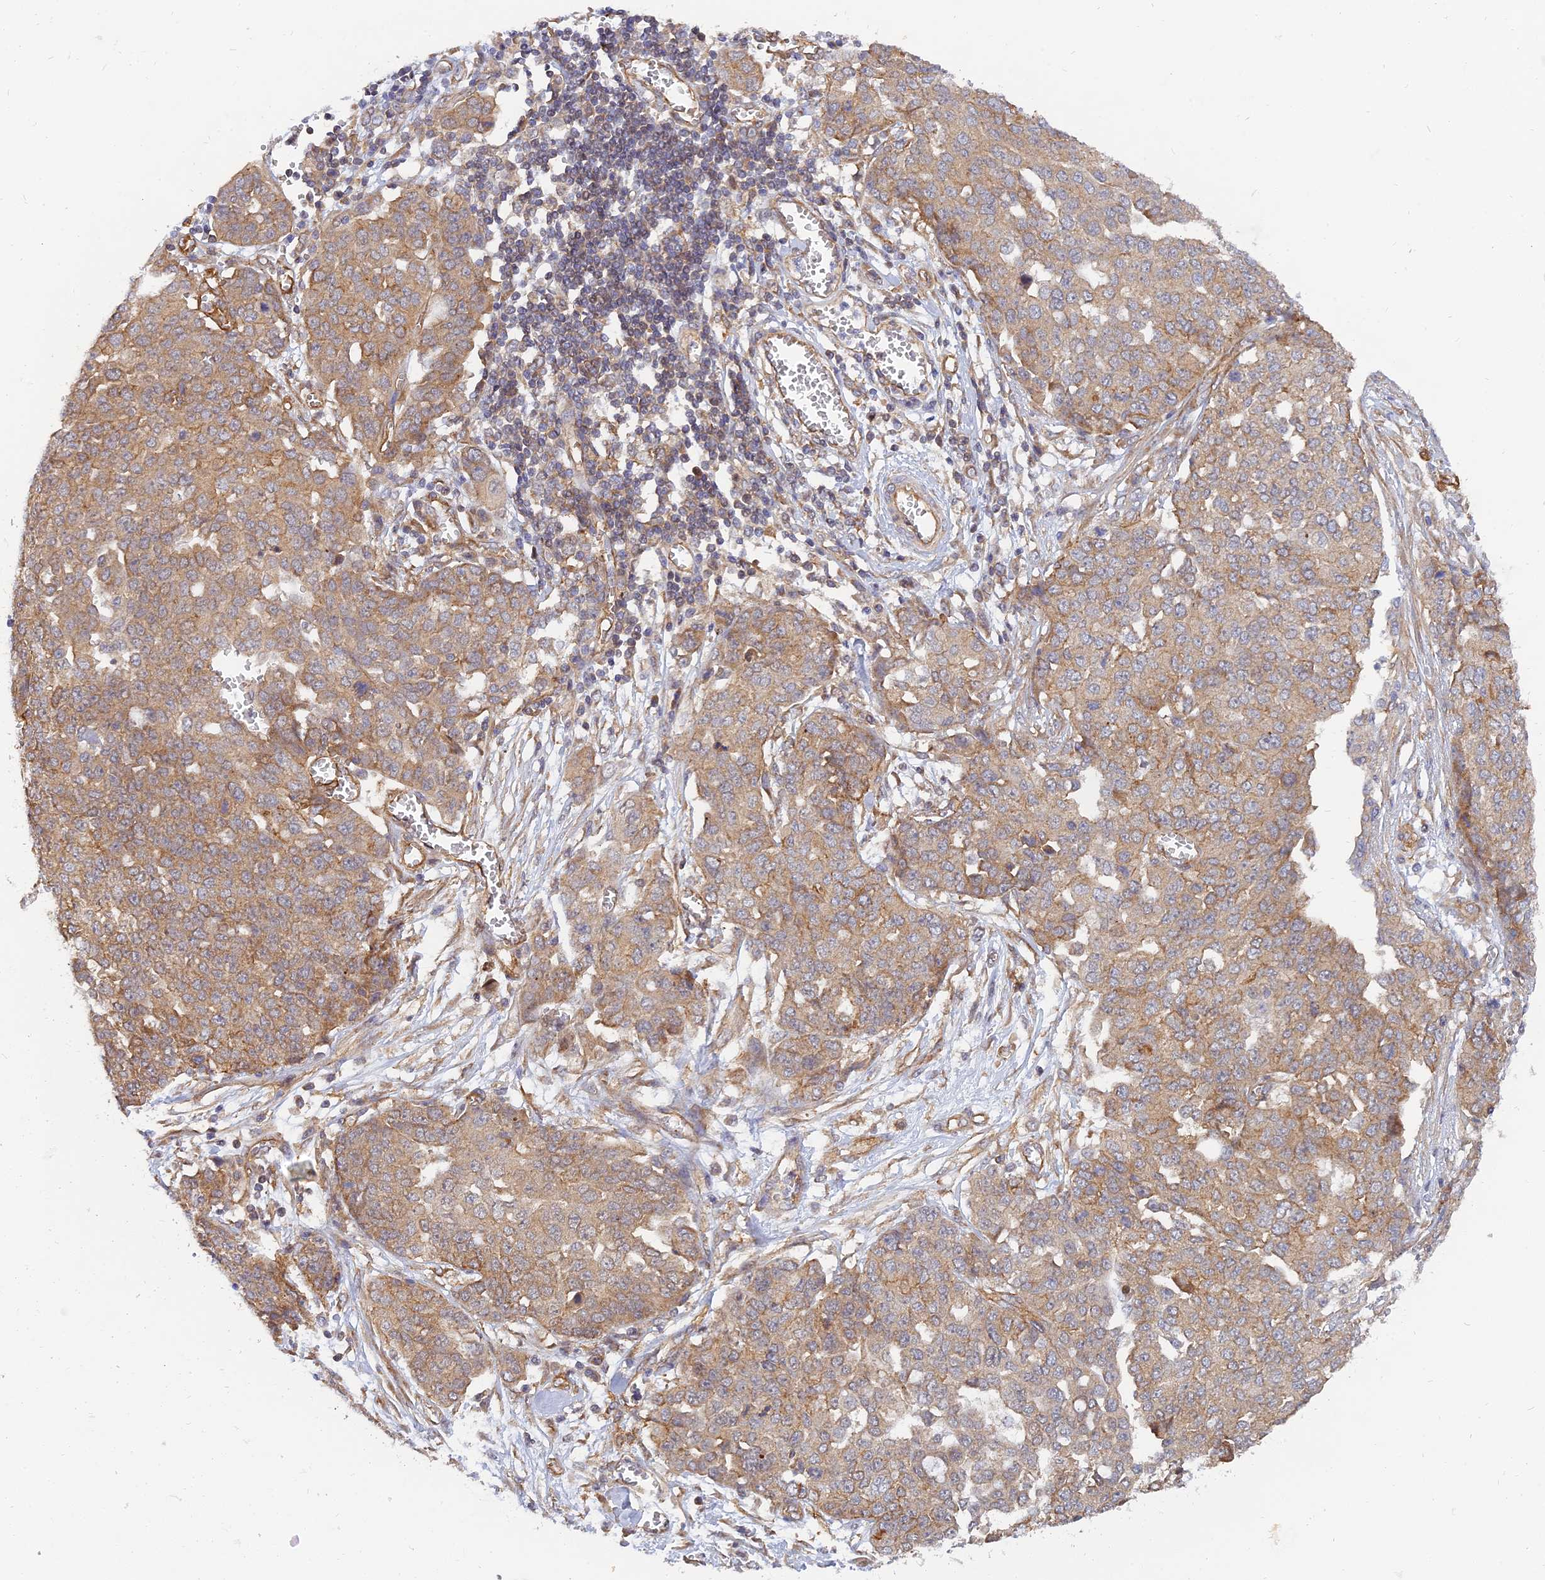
{"staining": {"intensity": "moderate", "quantity": ">75%", "location": "cytoplasmic/membranous"}, "tissue": "ovarian cancer", "cell_type": "Tumor cells", "image_type": "cancer", "snomed": [{"axis": "morphology", "description": "Cystadenocarcinoma, serous, NOS"}, {"axis": "topography", "description": "Soft tissue"}, {"axis": "topography", "description": "Ovary"}], "caption": "Human ovarian serous cystadenocarcinoma stained with a brown dye shows moderate cytoplasmic/membranous positive expression in about >75% of tumor cells.", "gene": "WDR41", "patient": {"sex": "female", "age": 57}}